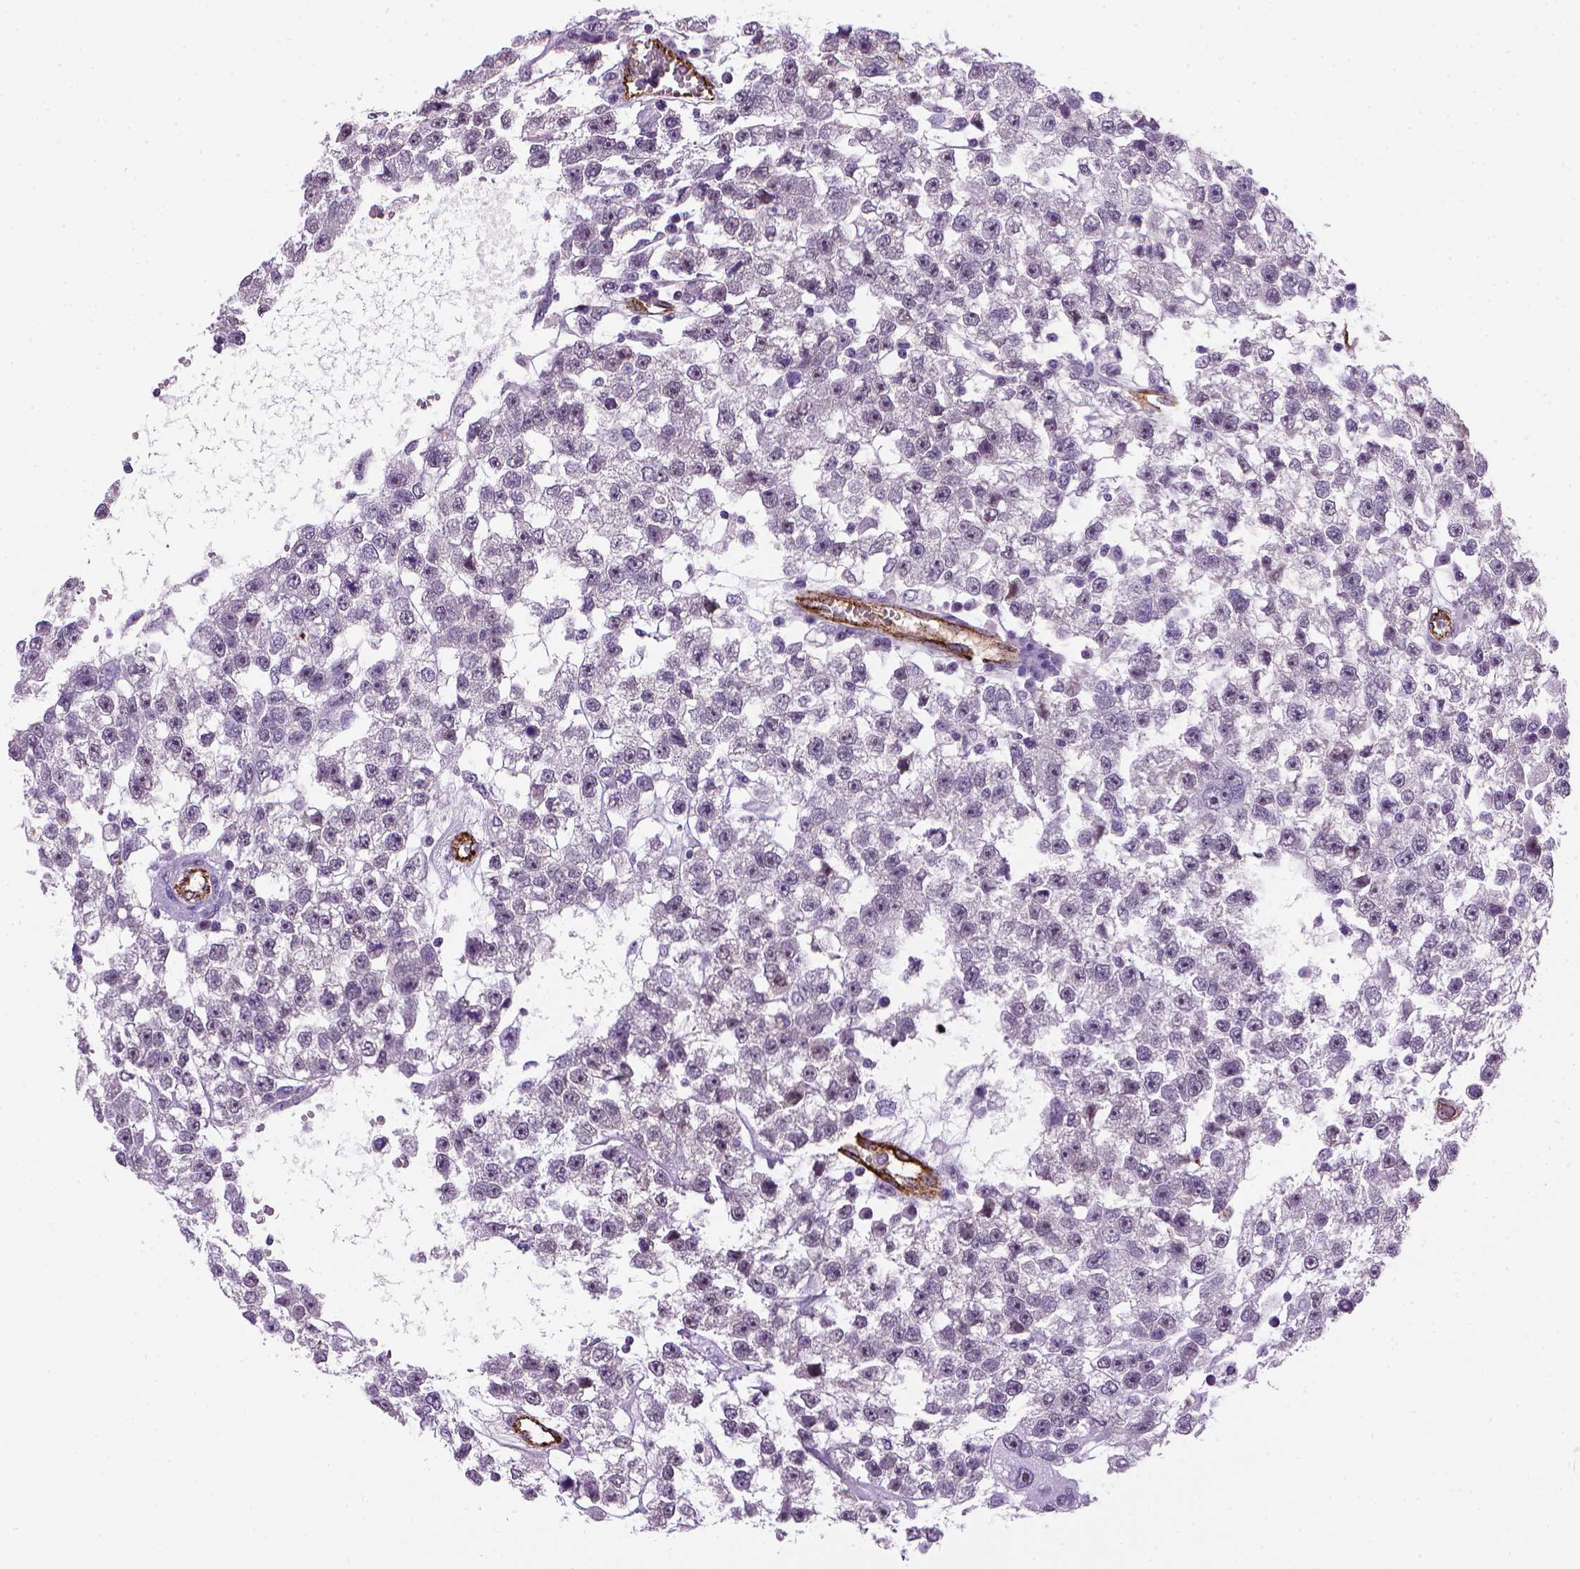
{"staining": {"intensity": "negative", "quantity": "none", "location": "none"}, "tissue": "testis cancer", "cell_type": "Tumor cells", "image_type": "cancer", "snomed": [{"axis": "morphology", "description": "Seminoma, NOS"}, {"axis": "topography", "description": "Testis"}], "caption": "Tumor cells show no significant positivity in testis cancer (seminoma).", "gene": "VWF", "patient": {"sex": "male", "age": 34}}